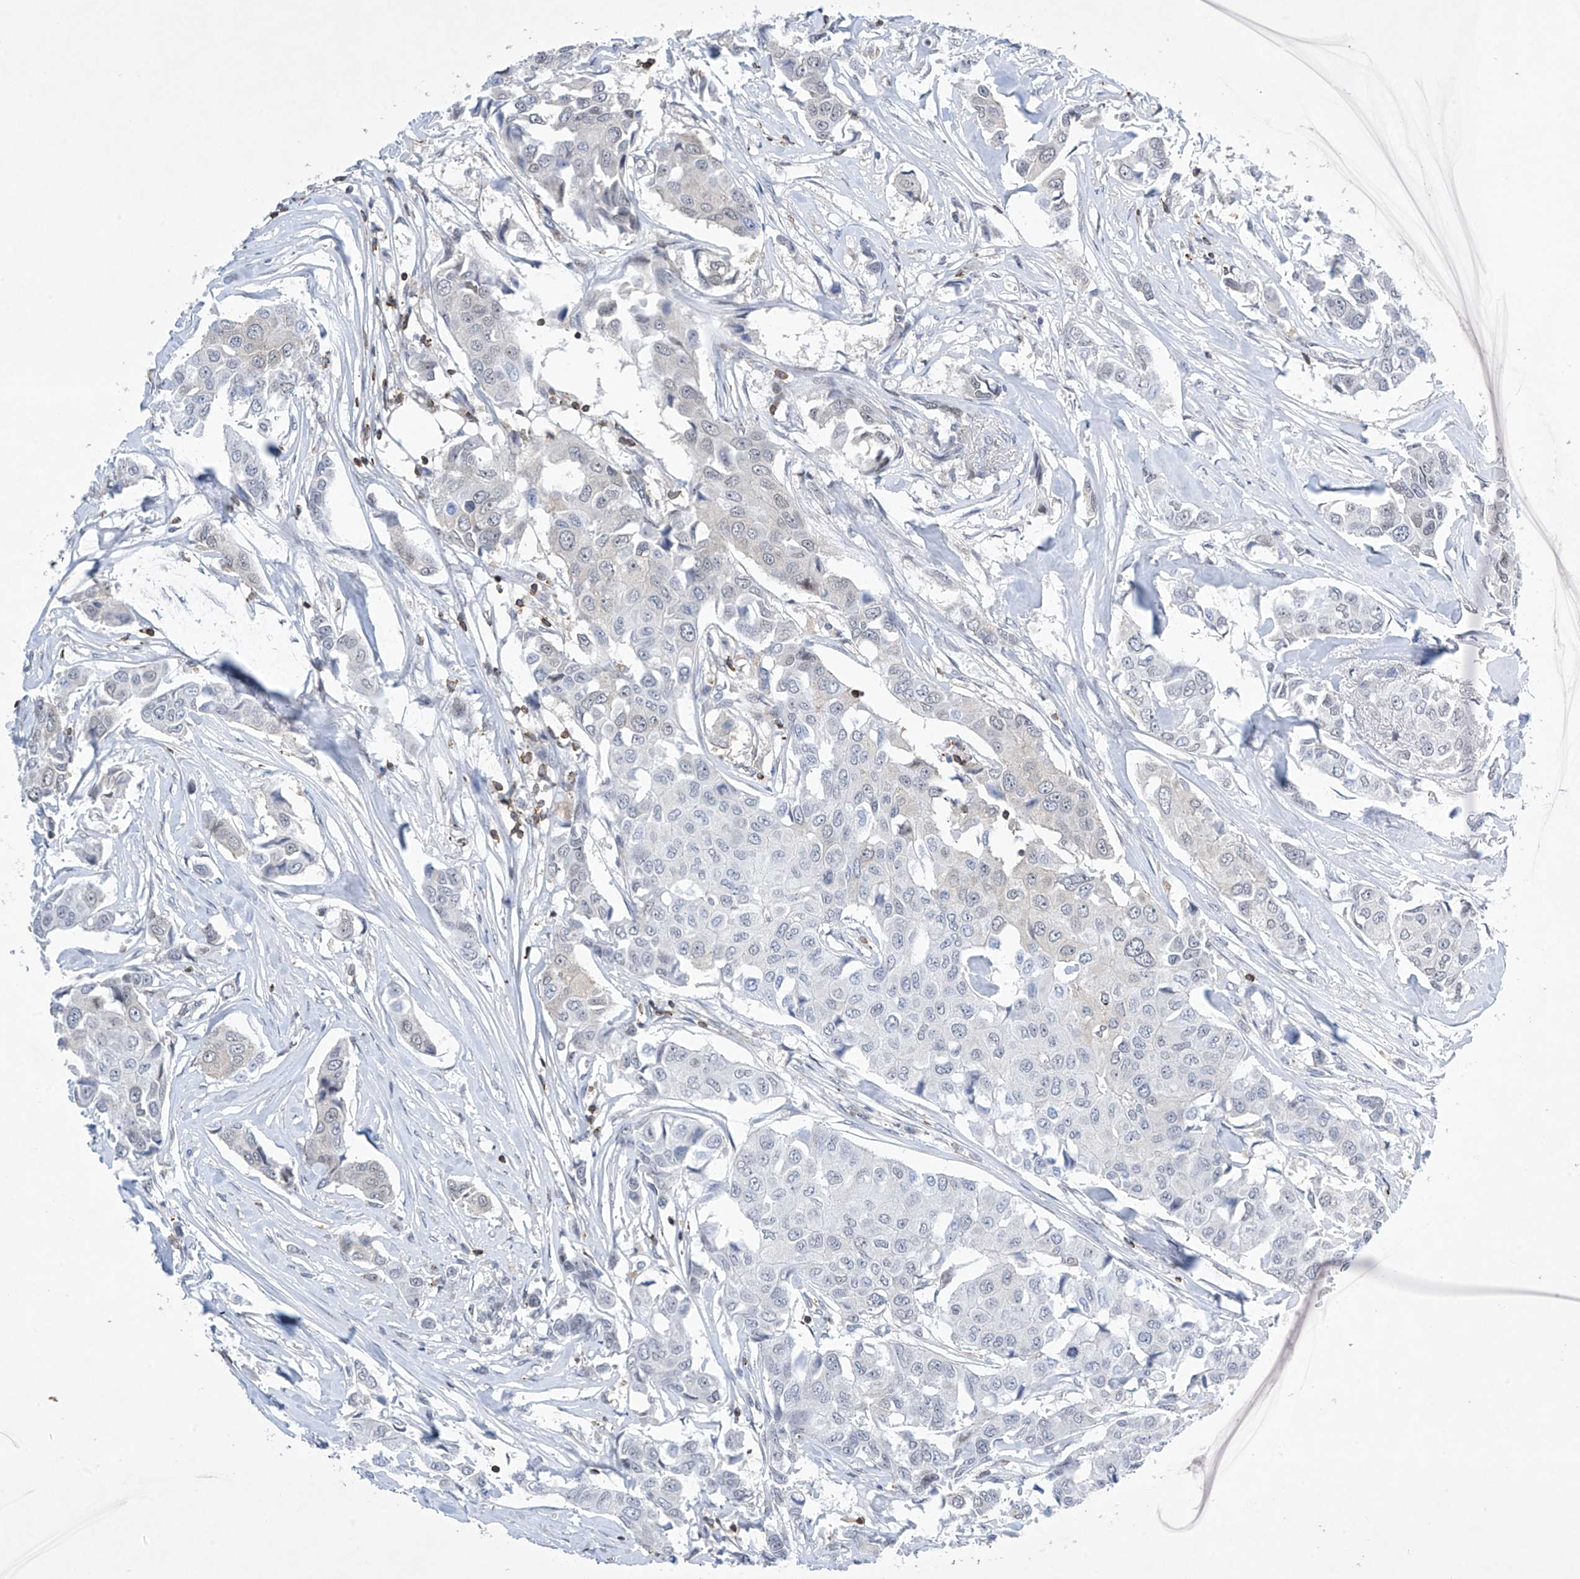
{"staining": {"intensity": "negative", "quantity": "none", "location": "none"}, "tissue": "breast cancer", "cell_type": "Tumor cells", "image_type": "cancer", "snomed": [{"axis": "morphology", "description": "Duct carcinoma"}, {"axis": "topography", "description": "Breast"}], "caption": "Breast infiltrating ductal carcinoma stained for a protein using immunohistochemistry reveals no staining tumor cells.", "gene": "MSL3", "patient": {"sex": "female", "age": 80}}